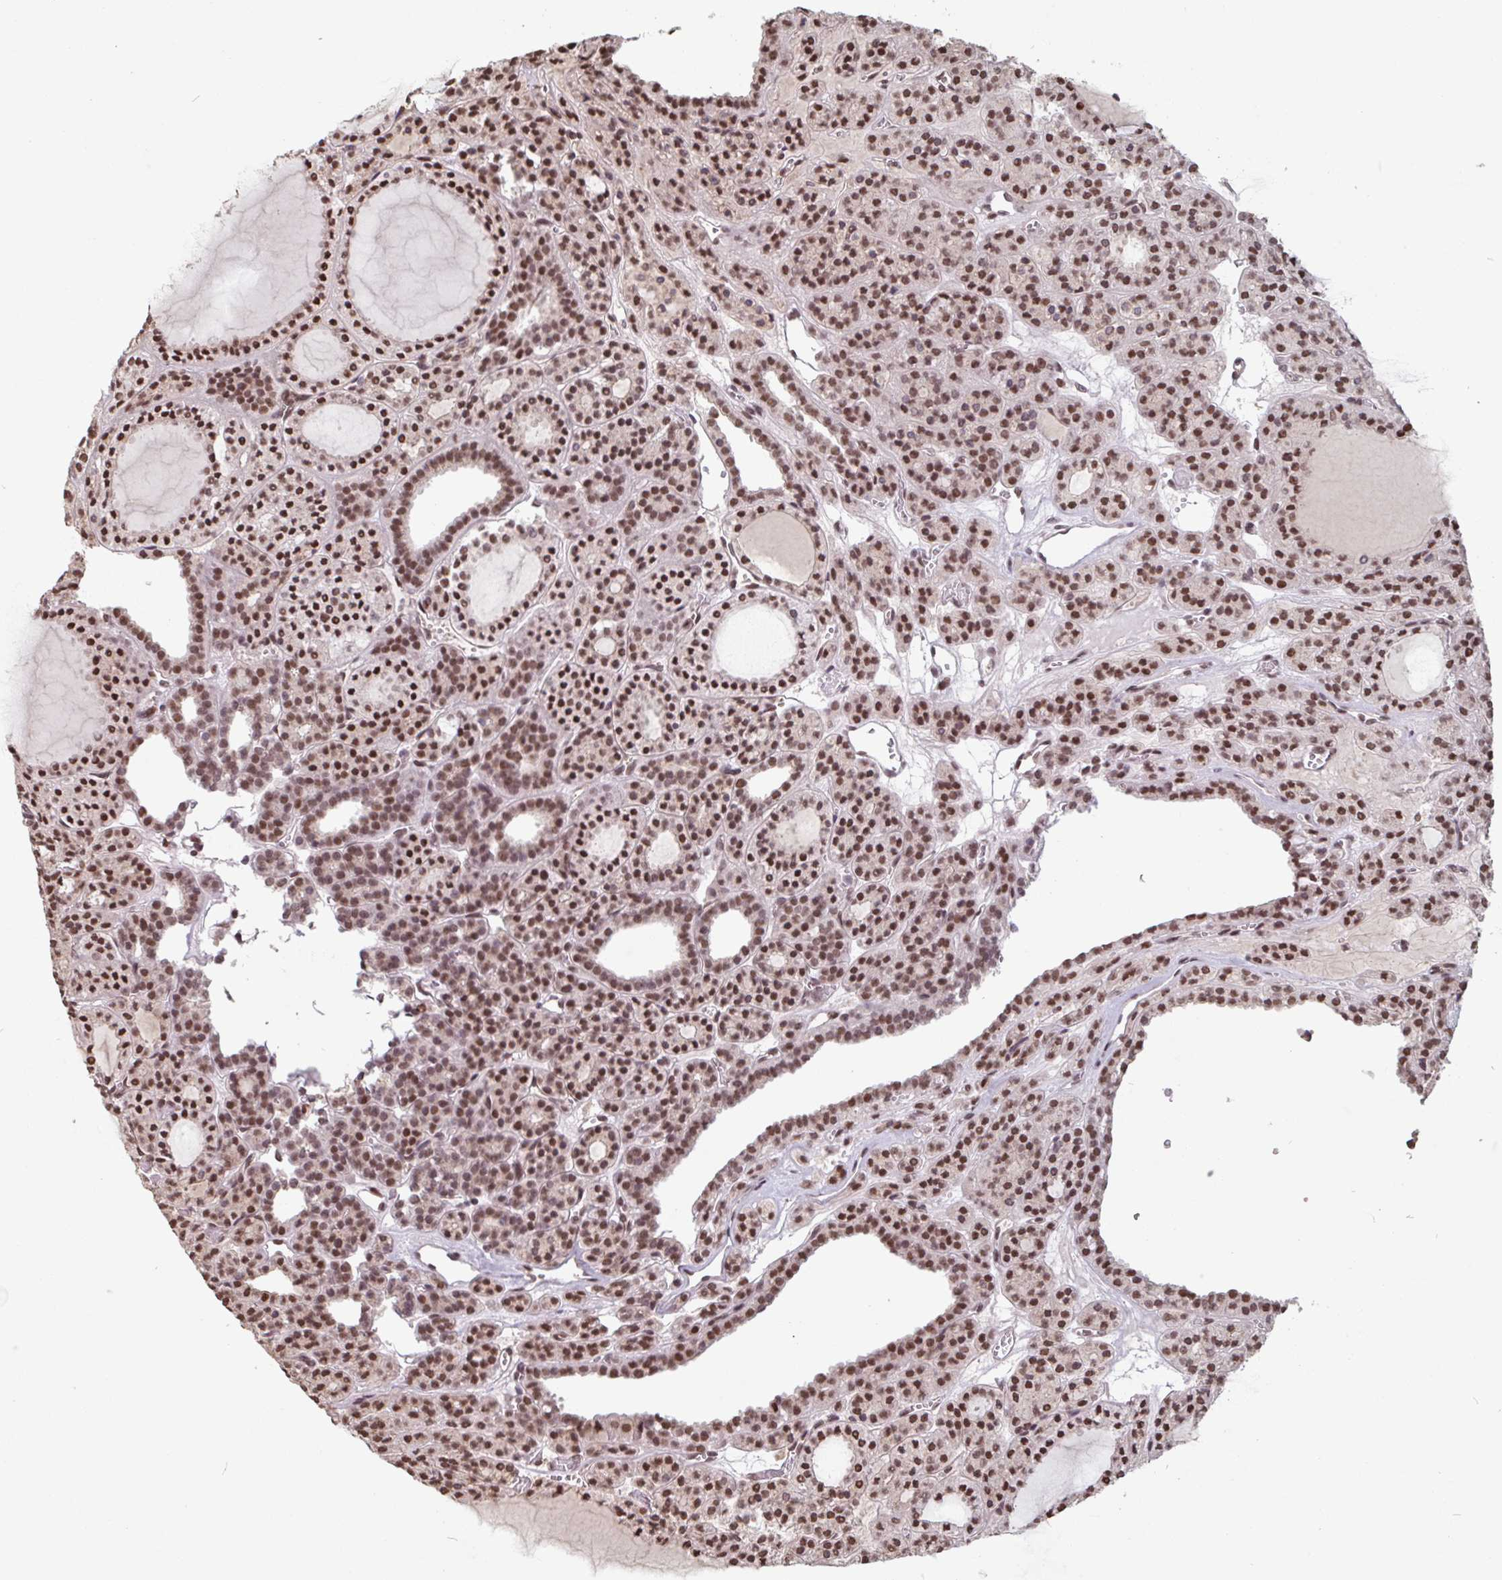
{"staining": {"intensity": "moderate", "quantity": ">75%", "location": "nuclear"}, "tissue": "thyroid cancer", "cell_type": "Tumor cells", "image_type": "cancer", "snomed": [{"axis": "morphology", "description": "Follicular adenoma carcinoma, NOS"}, {"axis": "topography", "description": "Thyroid gland"}], "caption": "Human thyroid cancer stained for a protein (brown) shows moderate nuclear positive positivity in approximately >75% of tumor cells.", "gene": "DR1", "patient": {"sex": "female", "age": 63}}